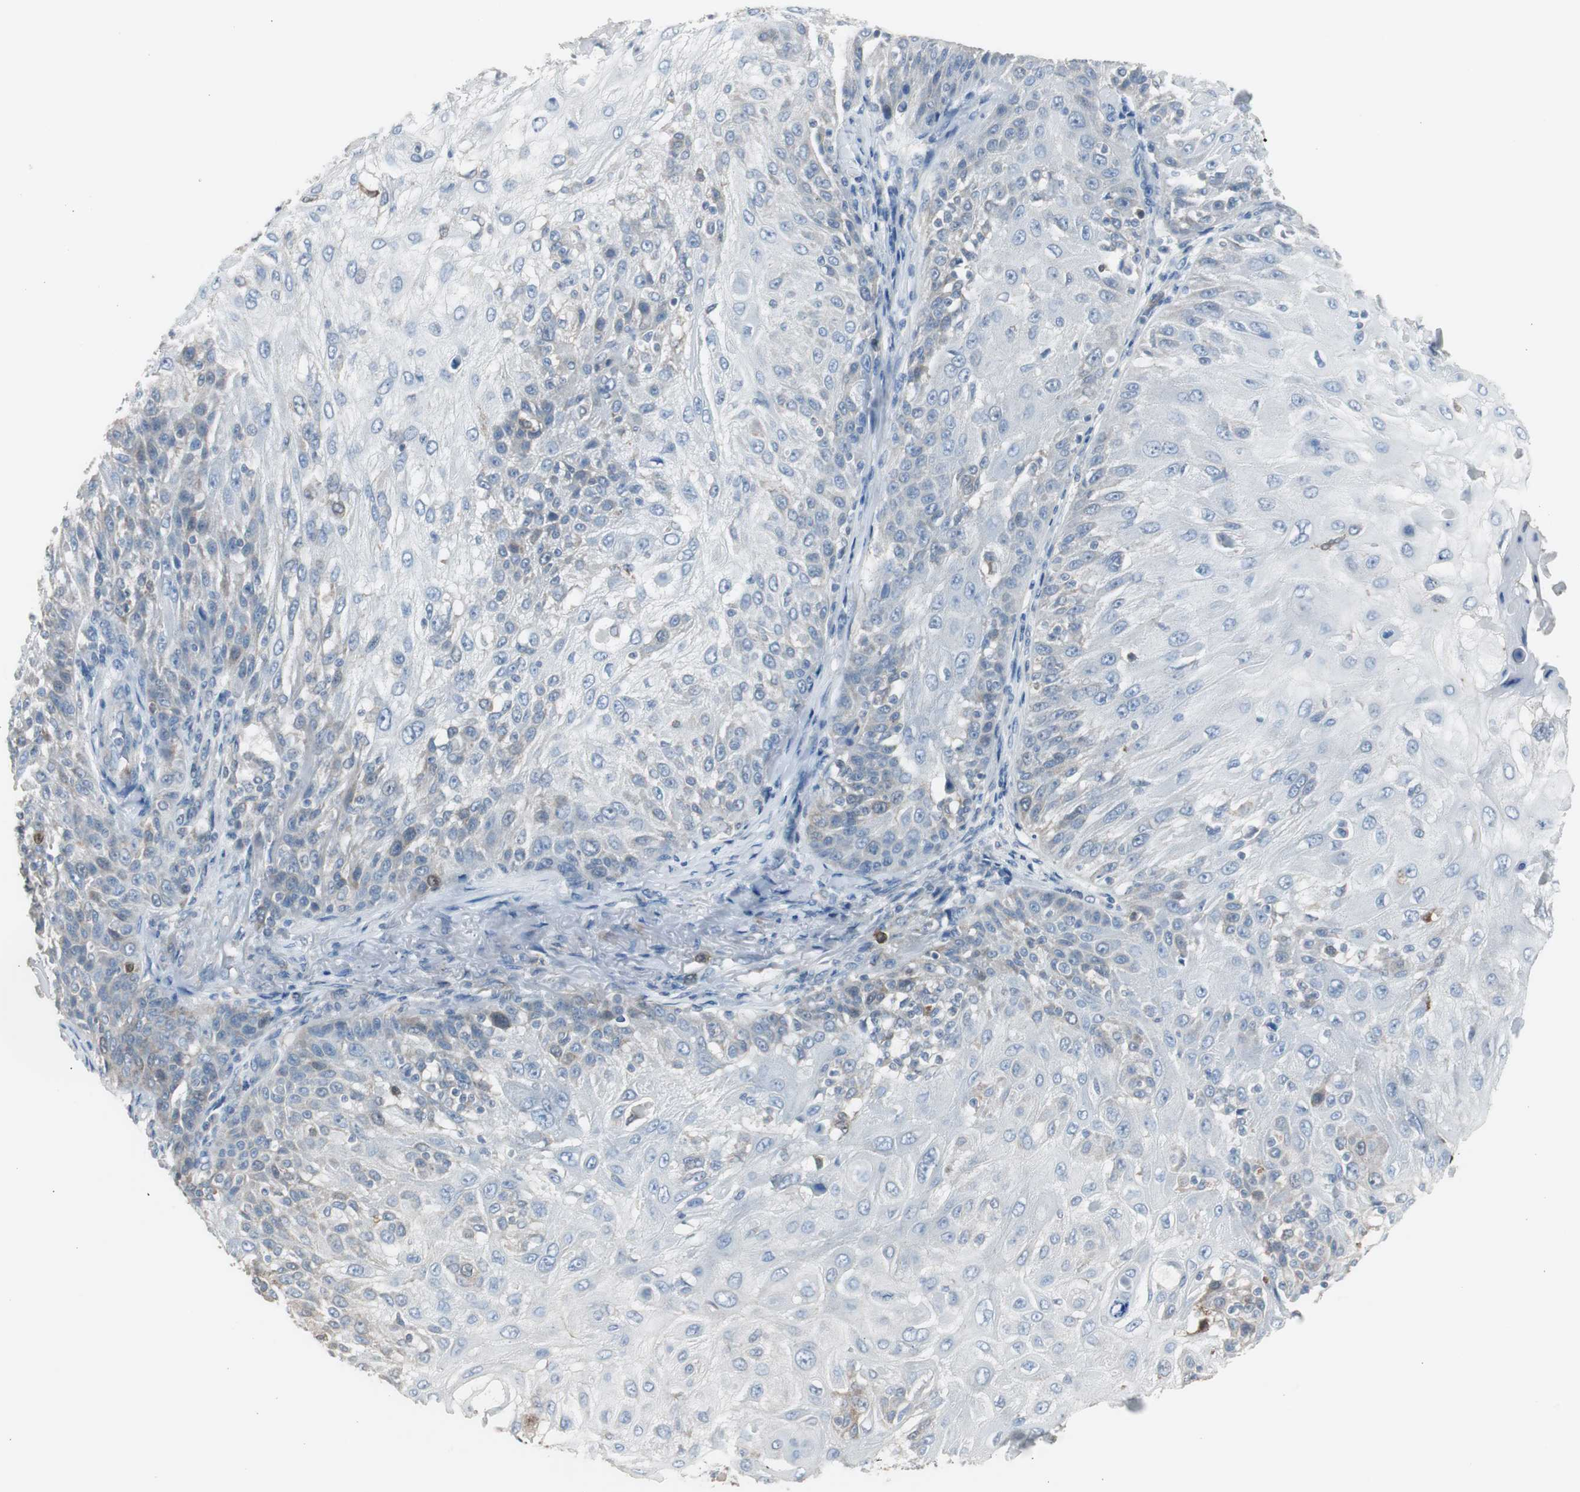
{"staining": {"intensity": "weak", "quantity": "<25%", "location": "cytoplasmic/membranous"}, "tissue": "skin cancer", "cell_type": "Tumor cells", "image_type": "cancer", "snomed": [{"axis": "morphology", "description": "Normal tissue, NOS"}, {"axis": "morphology", "description": "Squamous cell carcinoma, NOS"}, {"axis": "topography", "description": "Skin"}], "caption": "Skin cancer stained for a protein using immunohistochemistry (IHC) exhibits no staining tumor cells.", "gene": "TK1", "patient": {"sex": "female", "age": 83}}